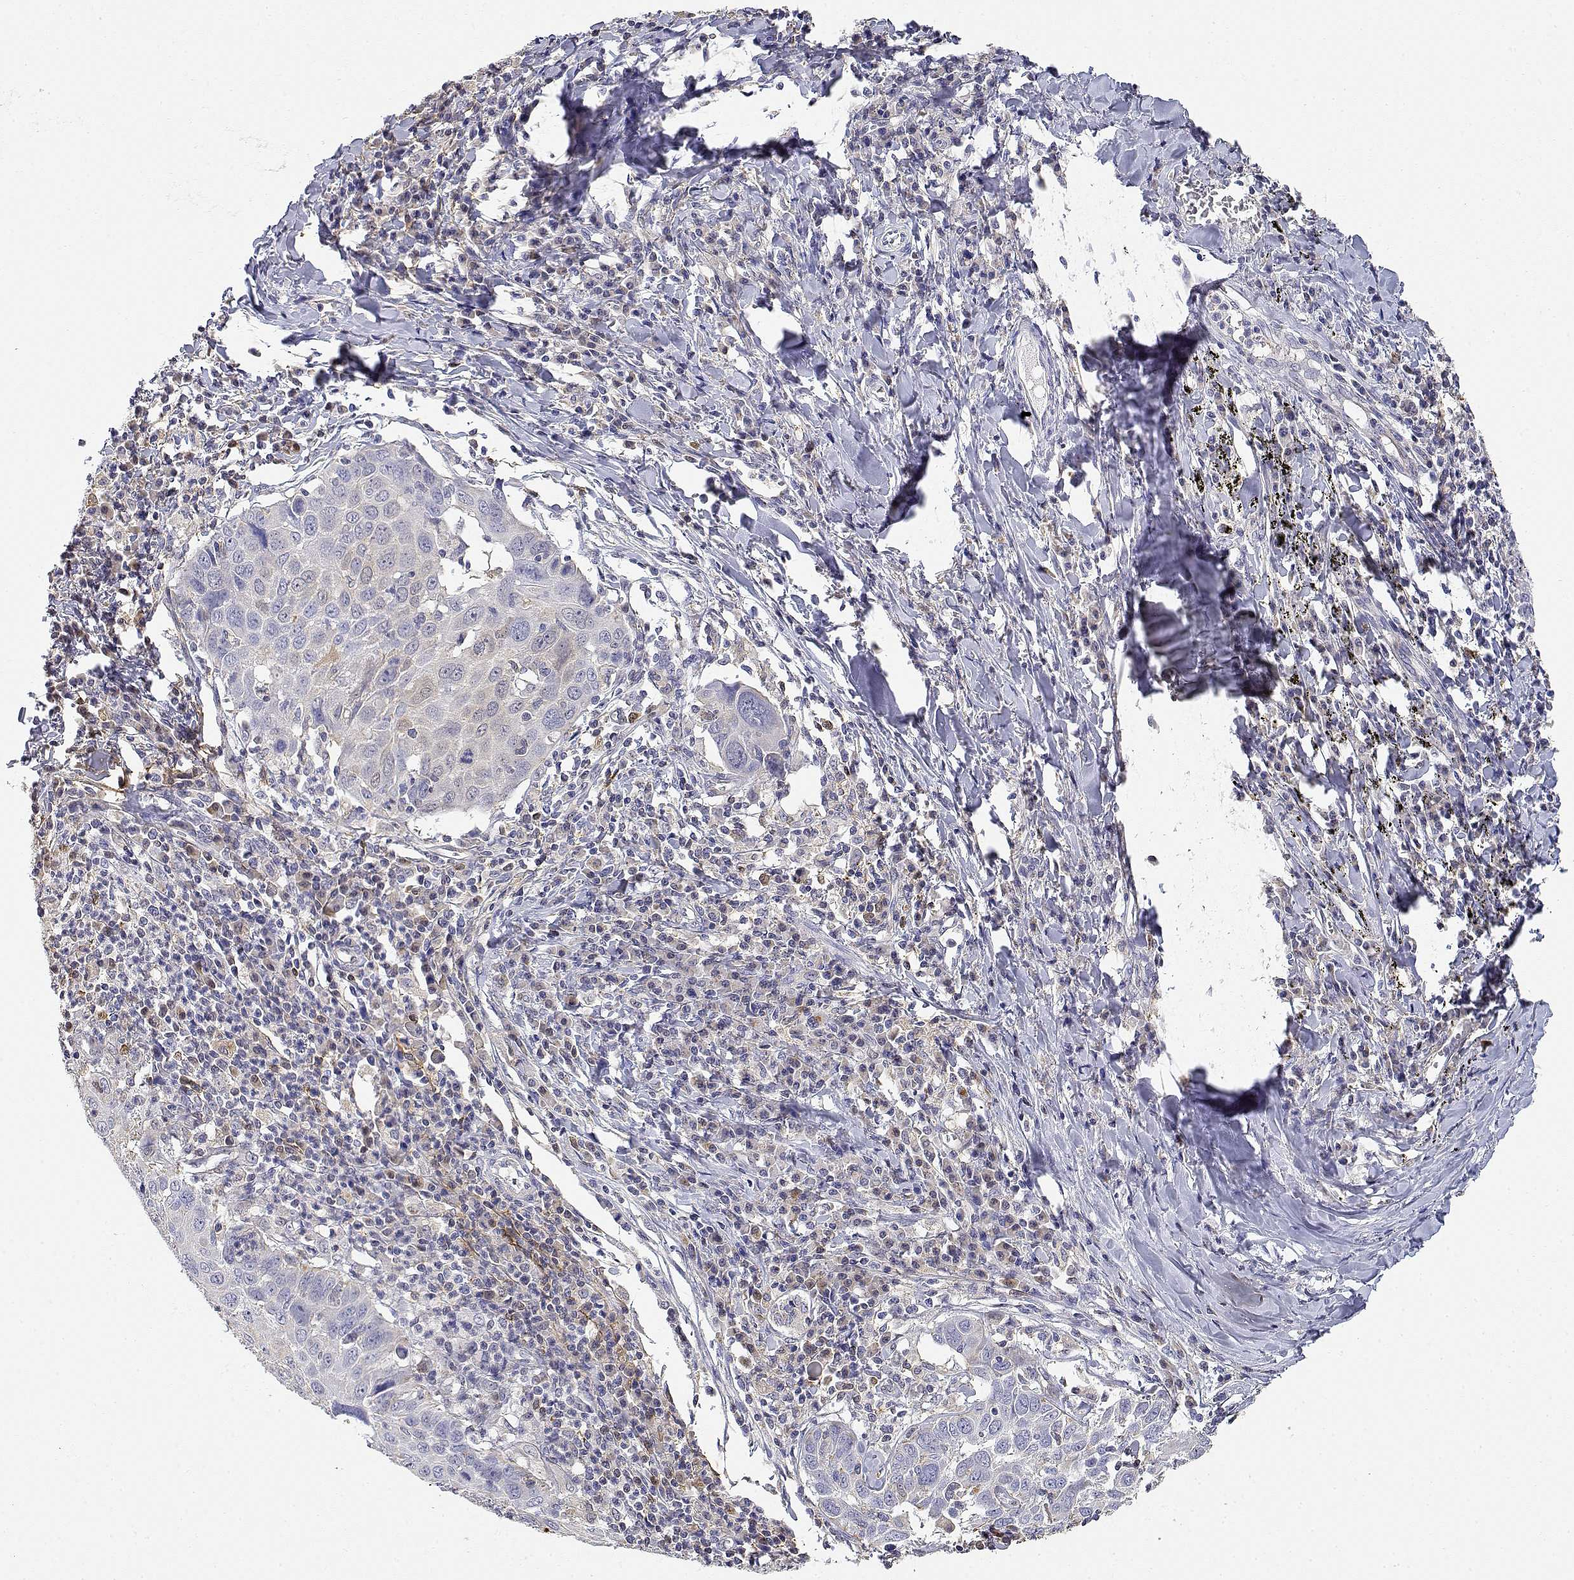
{"staining": {"intensity": "negative", "quantity": "none", "location": "none"}, "tissue": "lung cancer", "cell_type": "Tumor cells", "image_type": "cancer", "snomed": [{"axis": "morphology", "description": "Squamous cell carcinoma, NOS"}, {"axis": "topography", "description": "Lung"}], "caption": "High magnification brightfield microscopy of squamous cell carcinoma (lung) stained with DAB (brown) and counterstained with hematoxylin (blue): tumor cells show no significant expression.", "gene": "ADA", "patient": {"sex": "male", "age": 57}}